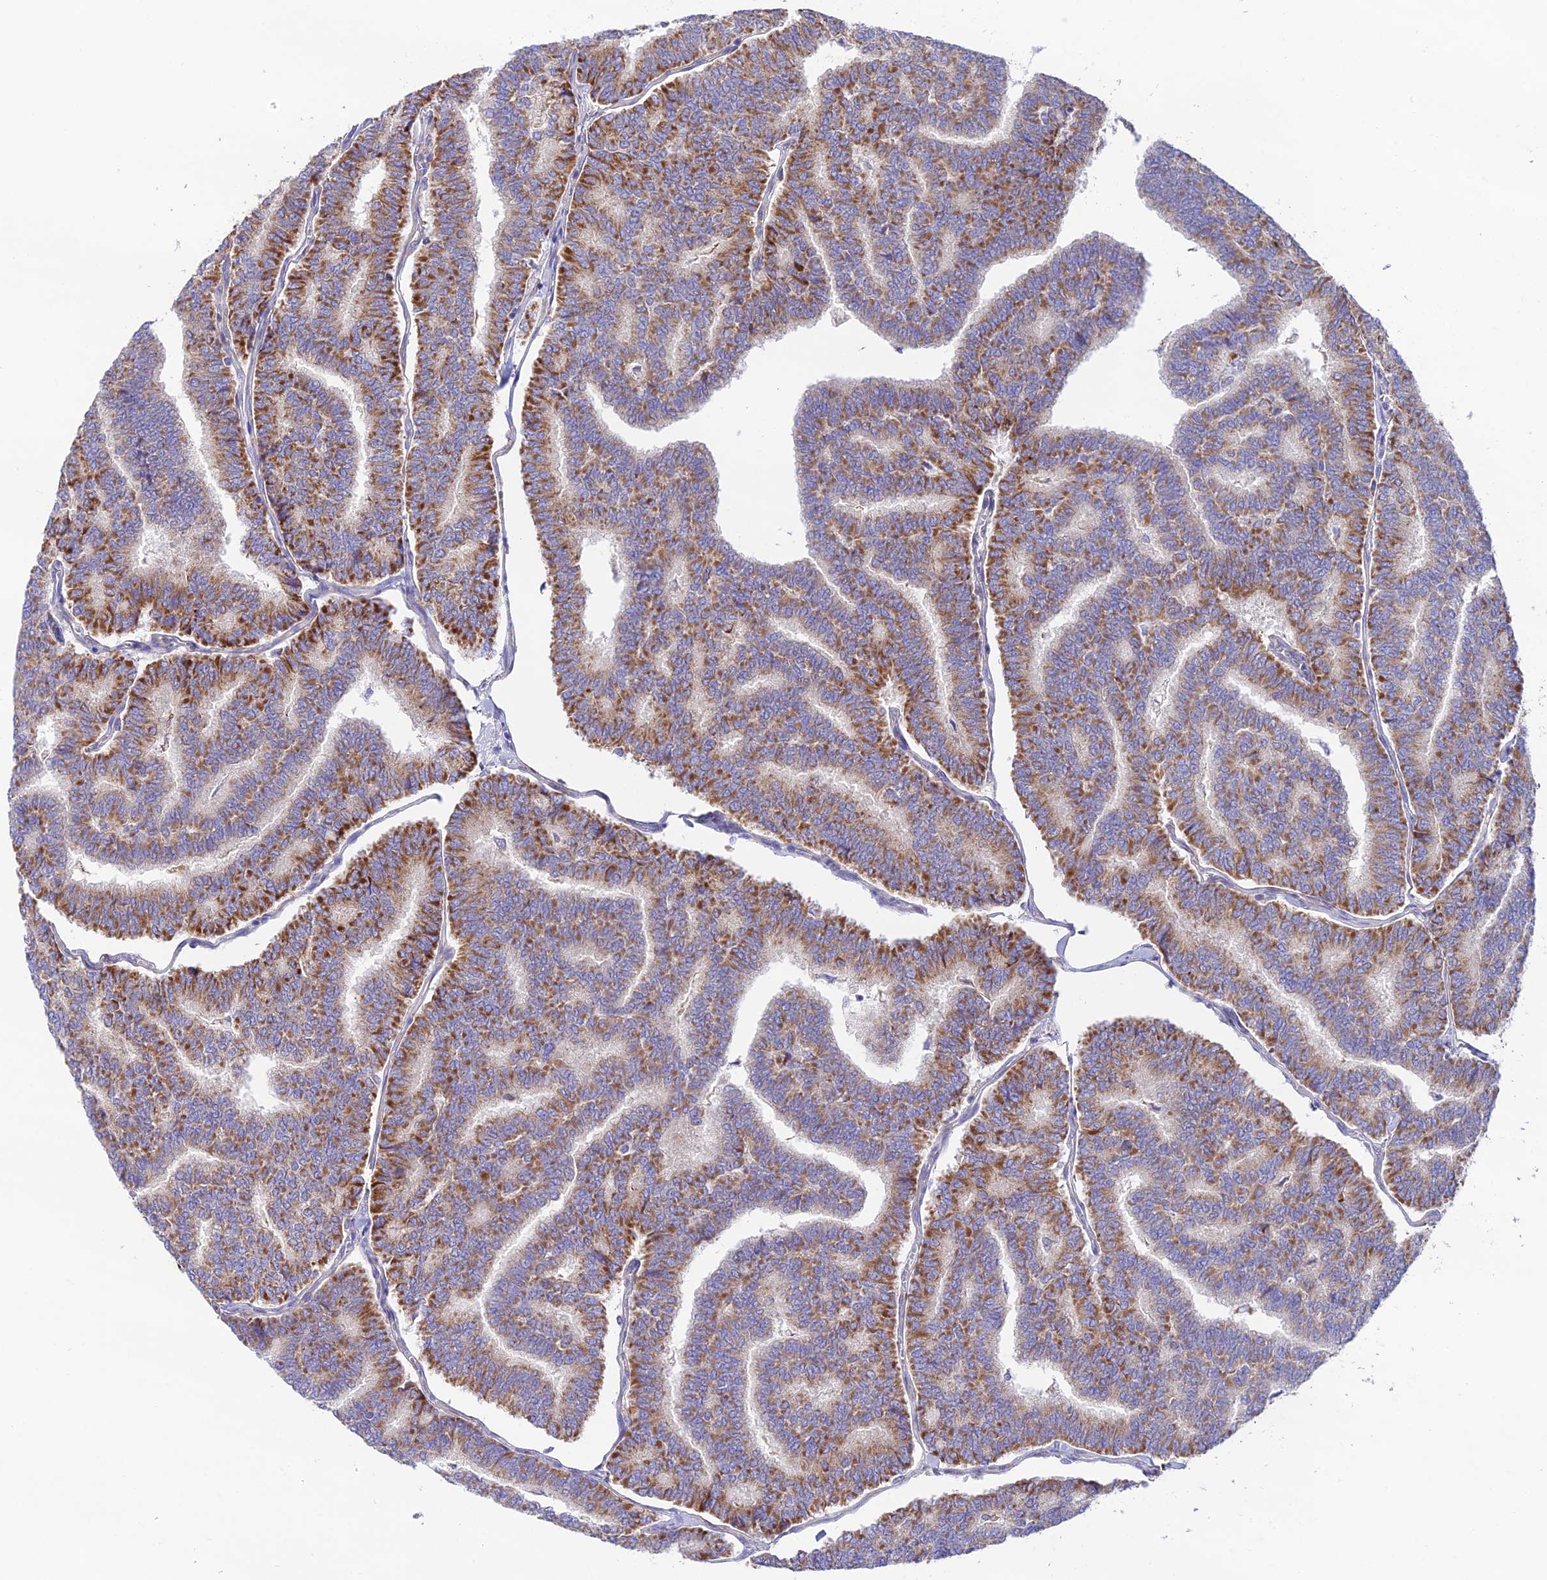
{"staining": {"intensity": "moderate", "quantity": ">75%", "location": "cytoplasmic/membranous"}, "tissue": "thyroid cancer", "cell_type": "Tumor cells", "image_type": "cancer", "snomed": [{"axis": "morphology", "description": "Papillary adenocarcinoma, NOS"}, {"axis": "topography", "description": "Thyroid gland"}], "caption": "Tumor cells exhibit medium levels of moderate cytoplasmic/membranous staining in about >75% of cells in thyroid papillary adenocarcinoma.", "gene": "HSDL2", "patient": {"sex": "female", "age": 35}}